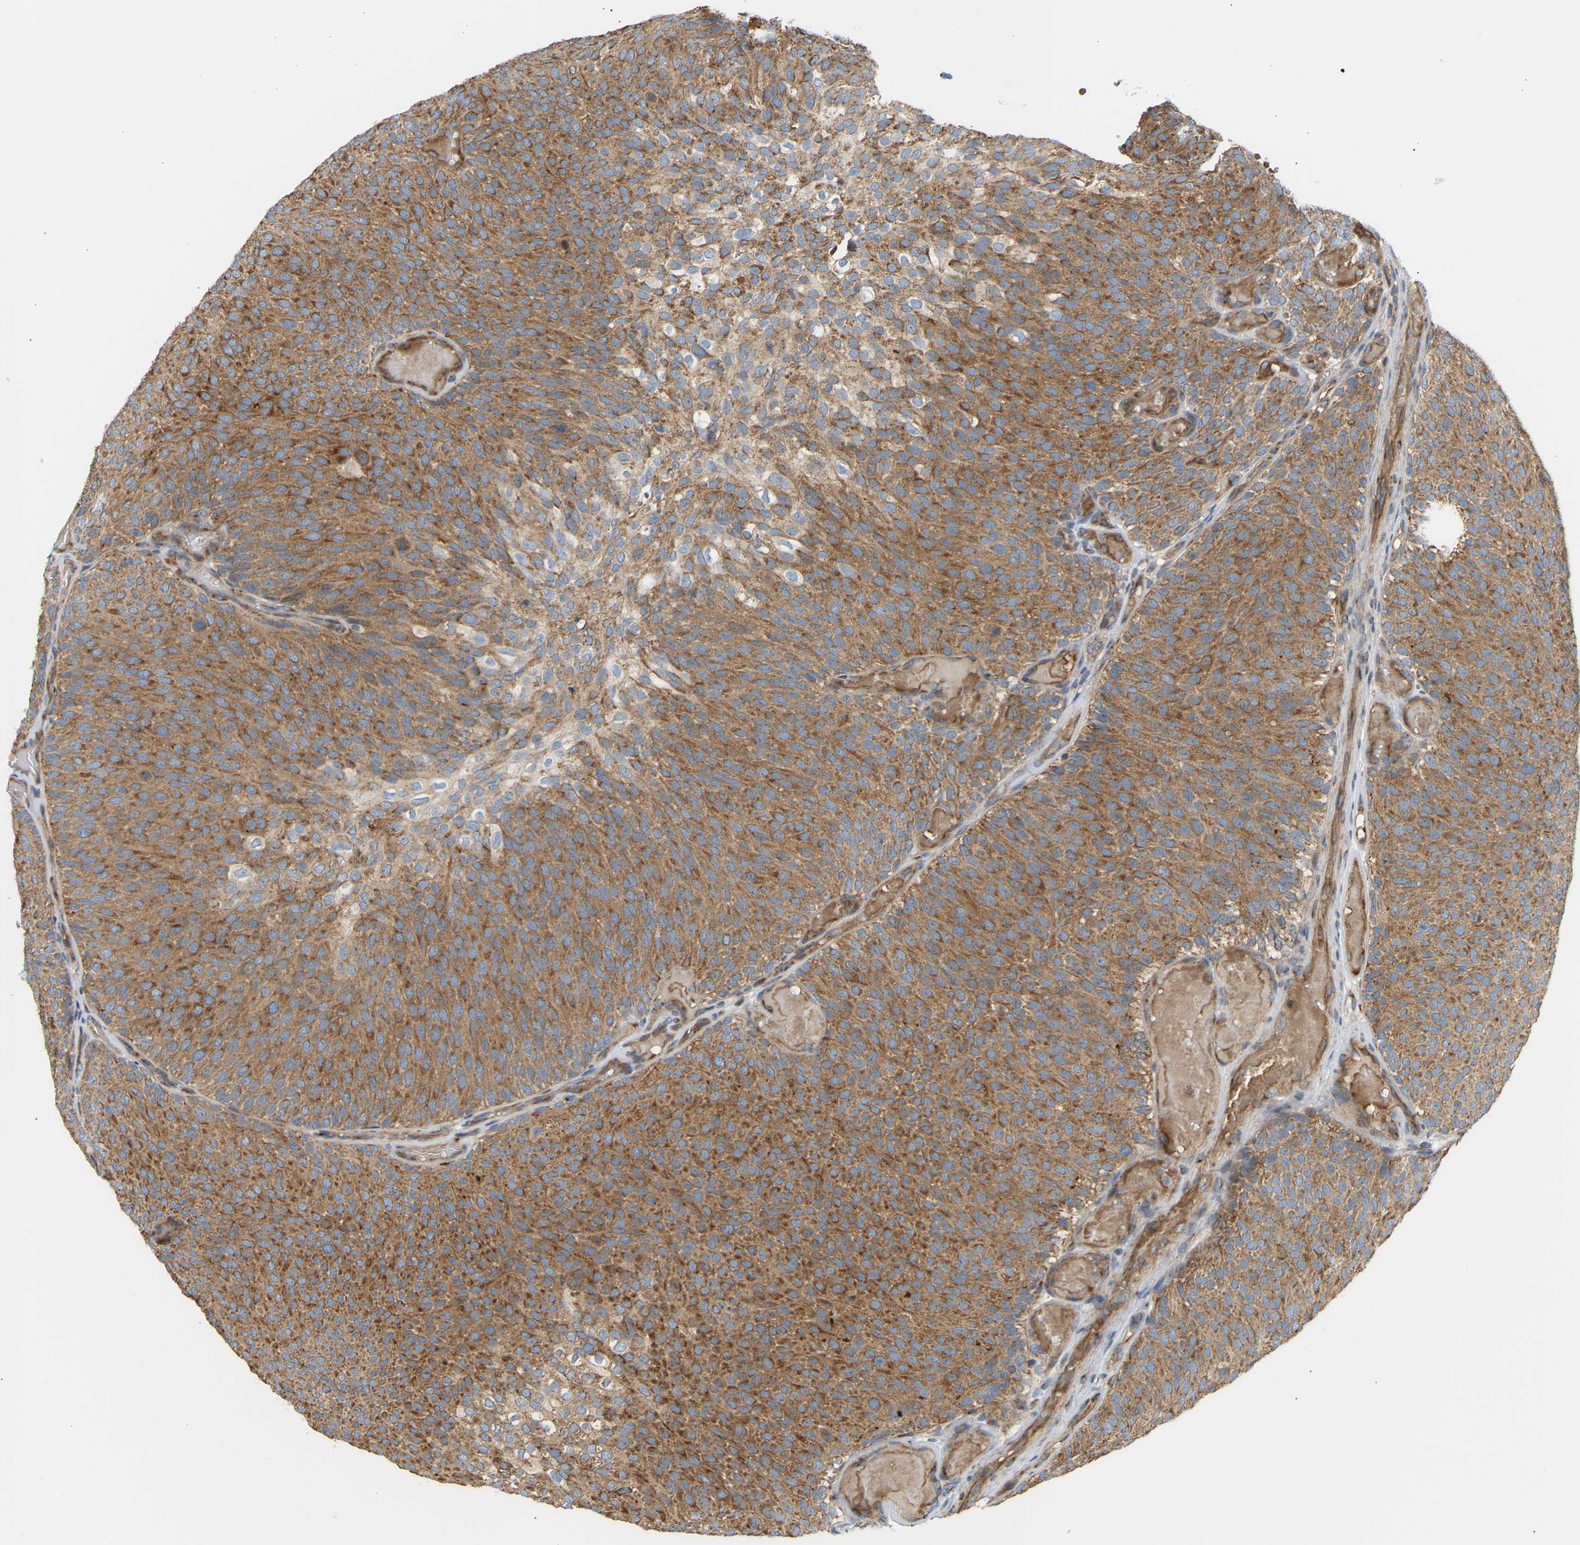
{"staining": {"intensity": "strong", "quantity": ">75%", "location": "cytoplasmic/membranous"}, "tissue": "urothelial cancer", "cell_type": "Tumor cells", "image_type": "cancer", "snomed": [{"axis": "morphology", "description": "Urothelial carcinoma, Low grade"}, {"axis": "topography", "description": "Urinary bladder"}], "caption": "Immunohistochemical staining of urothelial cancer shows high levels of strong cytoplasmic/membranous staining in about >75% of tumor cells.", "gene": "YIPF2", "patient": {"sex": "male", "age": 78}}